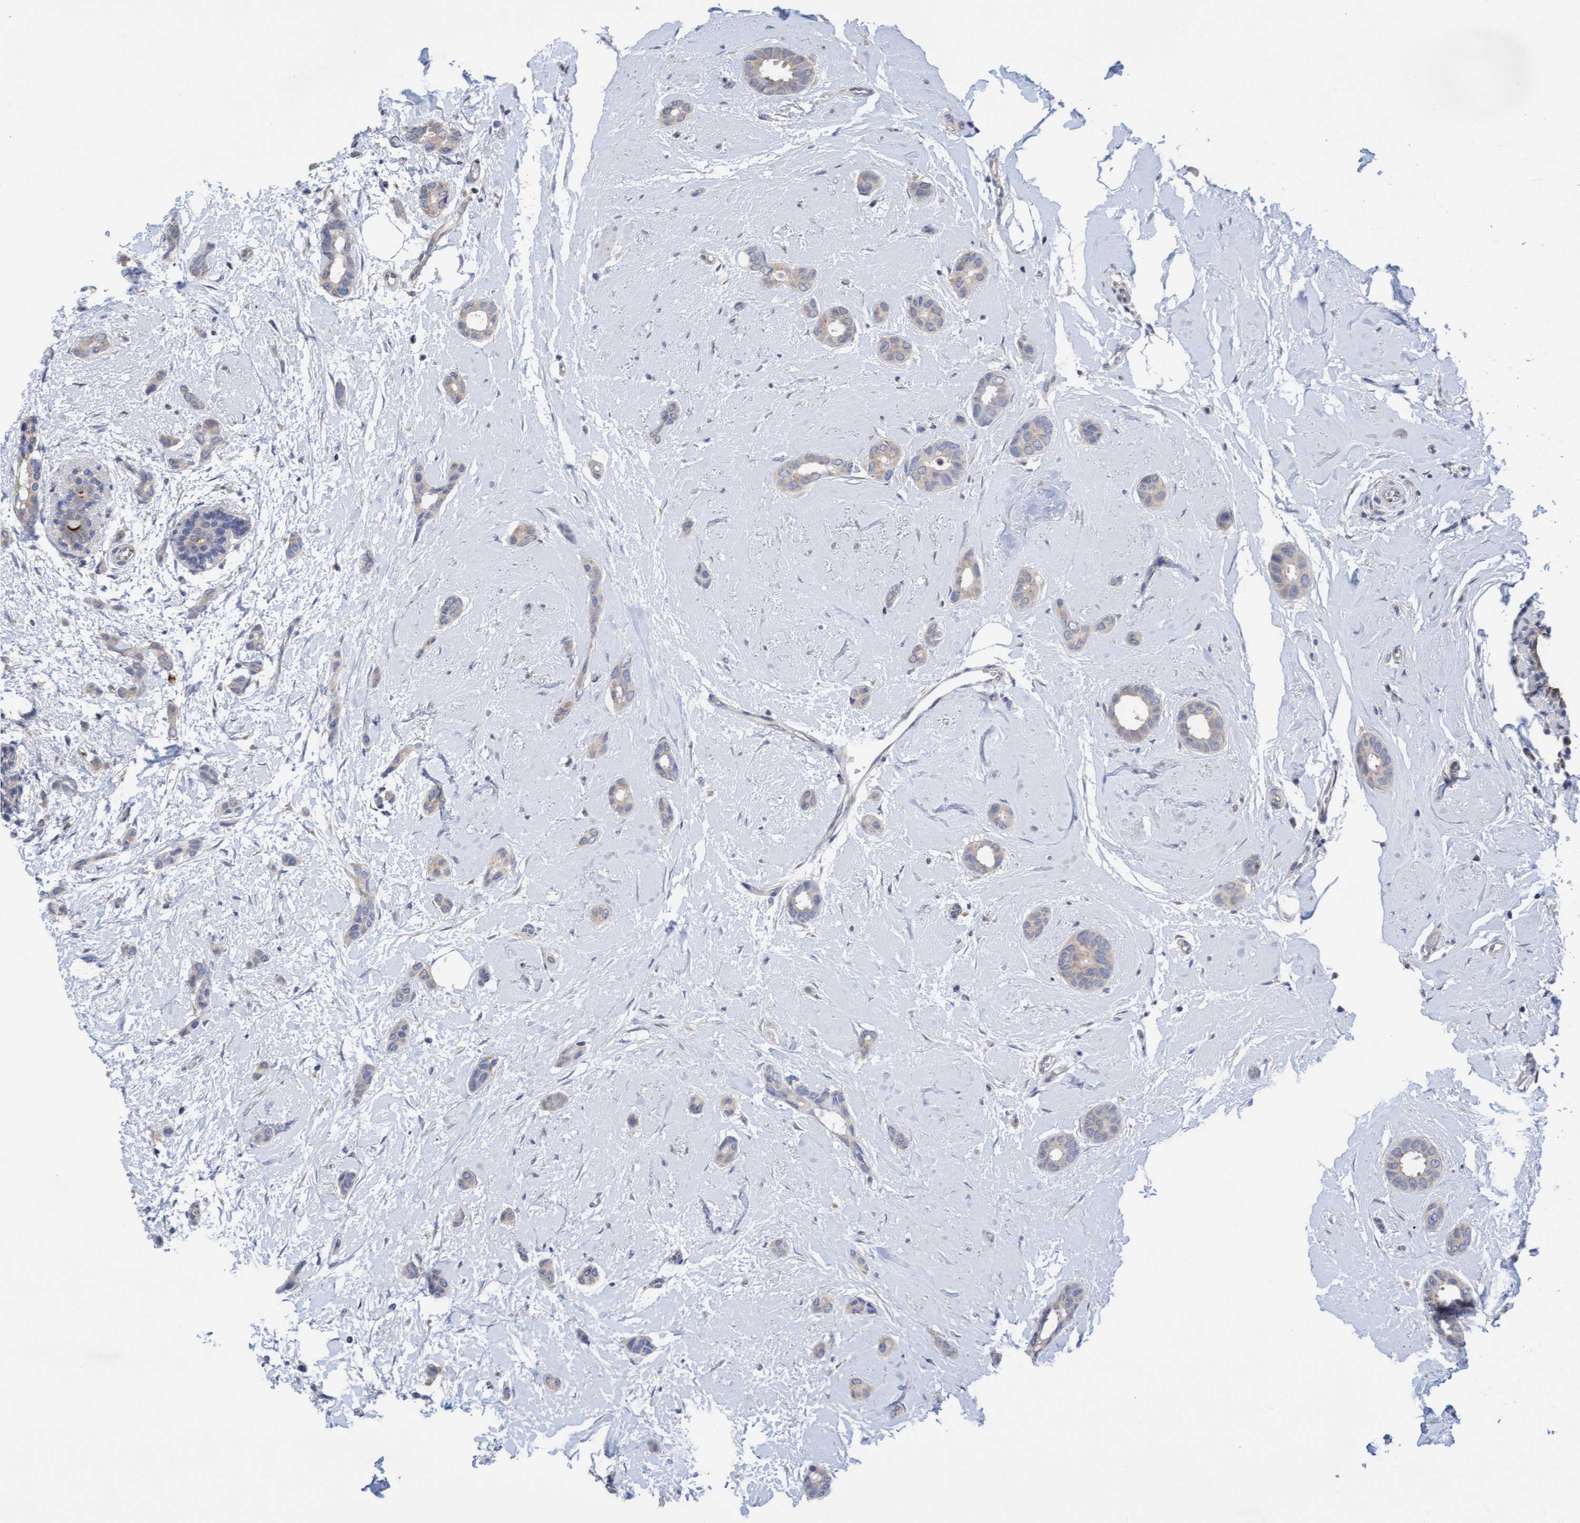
{"staining": {"intensity": "negative", "quantity": "none", "location": "none"}, "tissue": "breast cancer", "cell_type": "Tumor cells", "image_type": "cancer", "snomed": [{"axis": "morphology", "description": "Duct carcinoma"}, {"axis": "topography", "description": "Breast"}], "caption": "A photomicrograph of breast cancer stained for a protein reveals no brown staining in tumor cells. Brightfield microscopy of immunohistochemistry stained with DAB (3,3'-diaminobenzidine) (brown) and hematoxylin (blue), captured at high magnification.", "gene": "SLC28A3", "patient": {"sex": "female", "age": 55}}